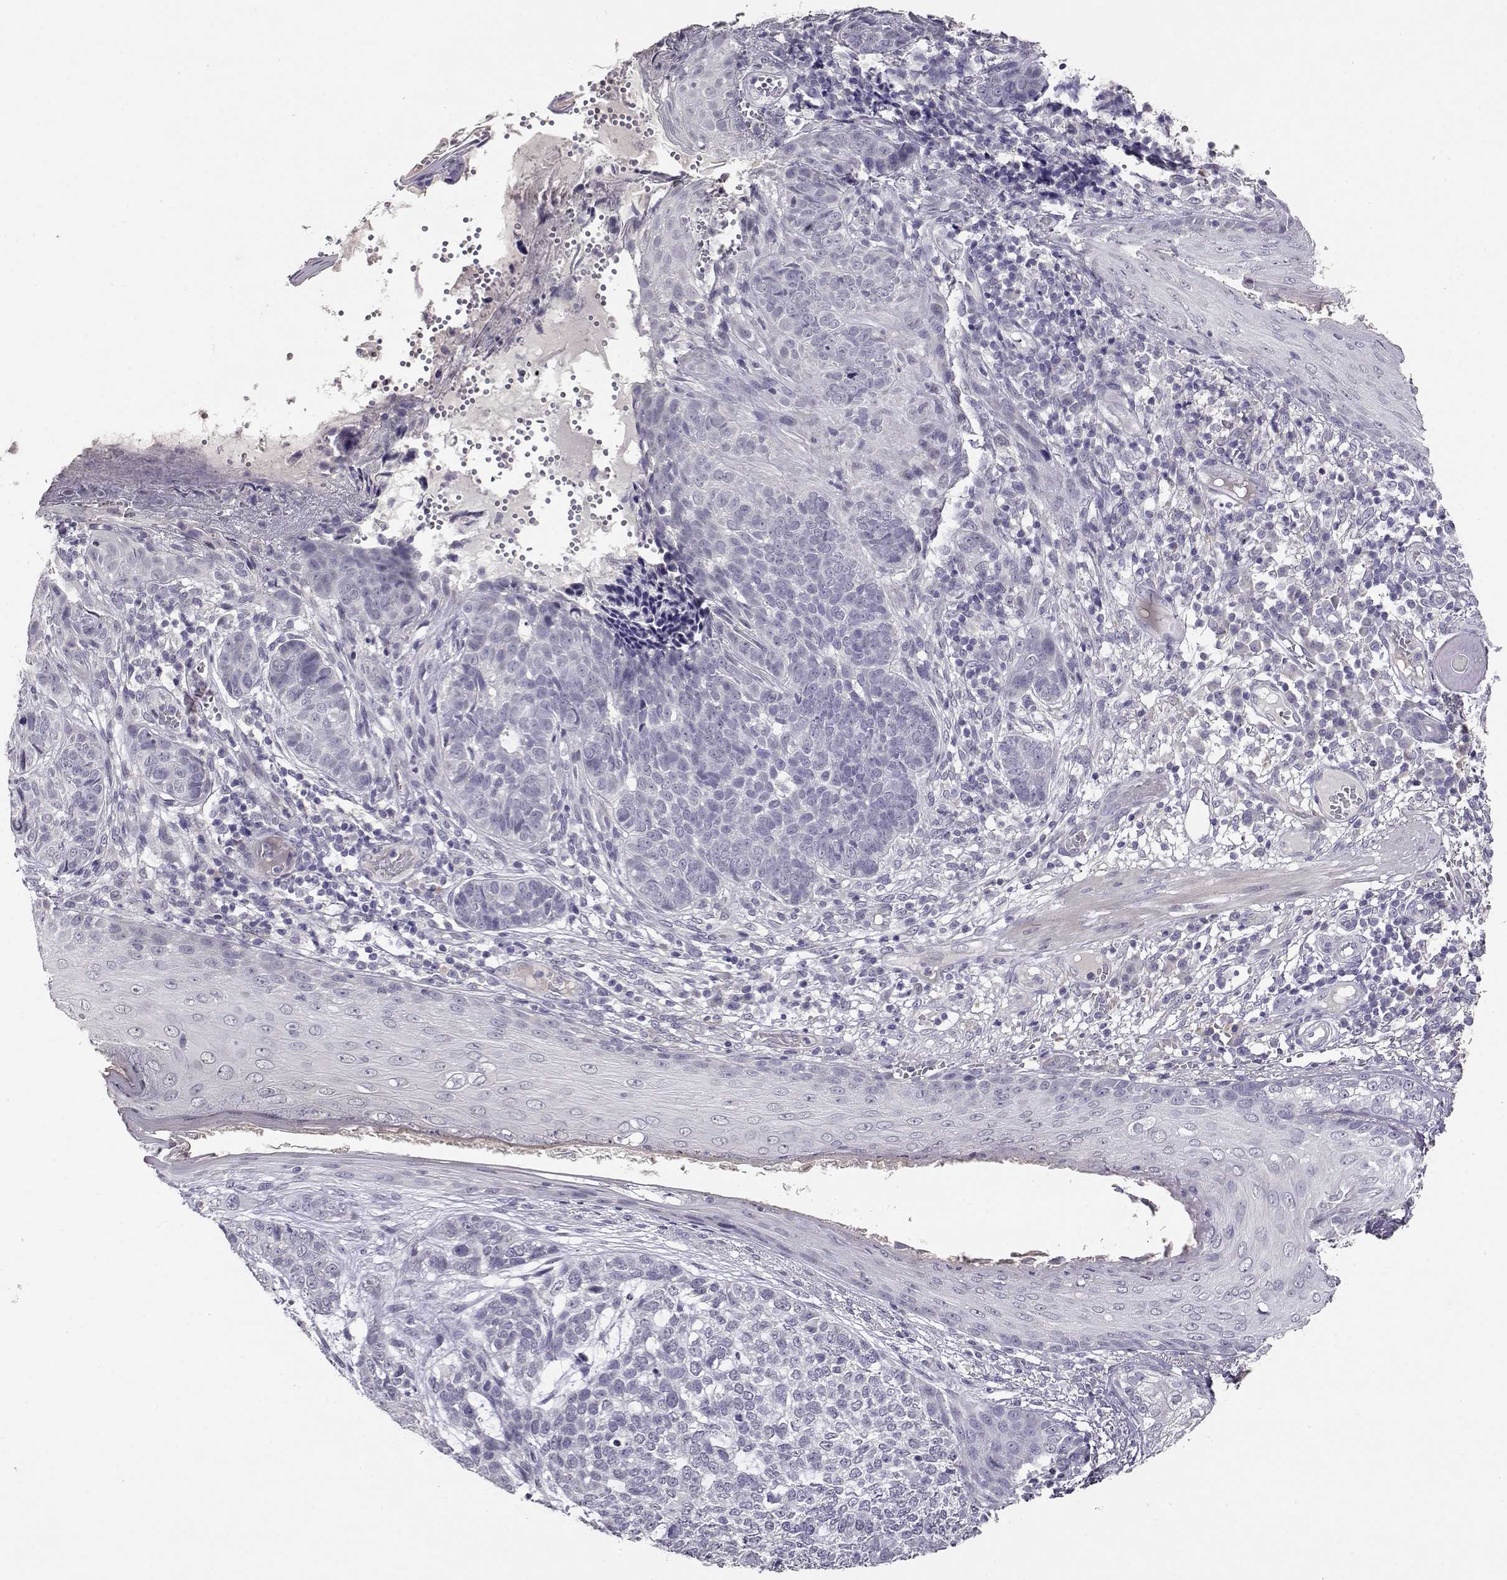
{"staining": {"intensity": "negative", "quantity": "none", "location": "none"}, "tissue": "skin cancer", "cell_type": "Tumor cells", "image_type": "cancer", "snomed": [{"axis": "morphology", "description": "Basal cell carcinoma"}, {"axis": "topography", "description": "Skin"}], "caption": "Tumor cells are negative for protein expression in human basal cell carcinoma (skin).", "gene": "RHOXF2", "patient": {"sex": "female", "age": 69}}